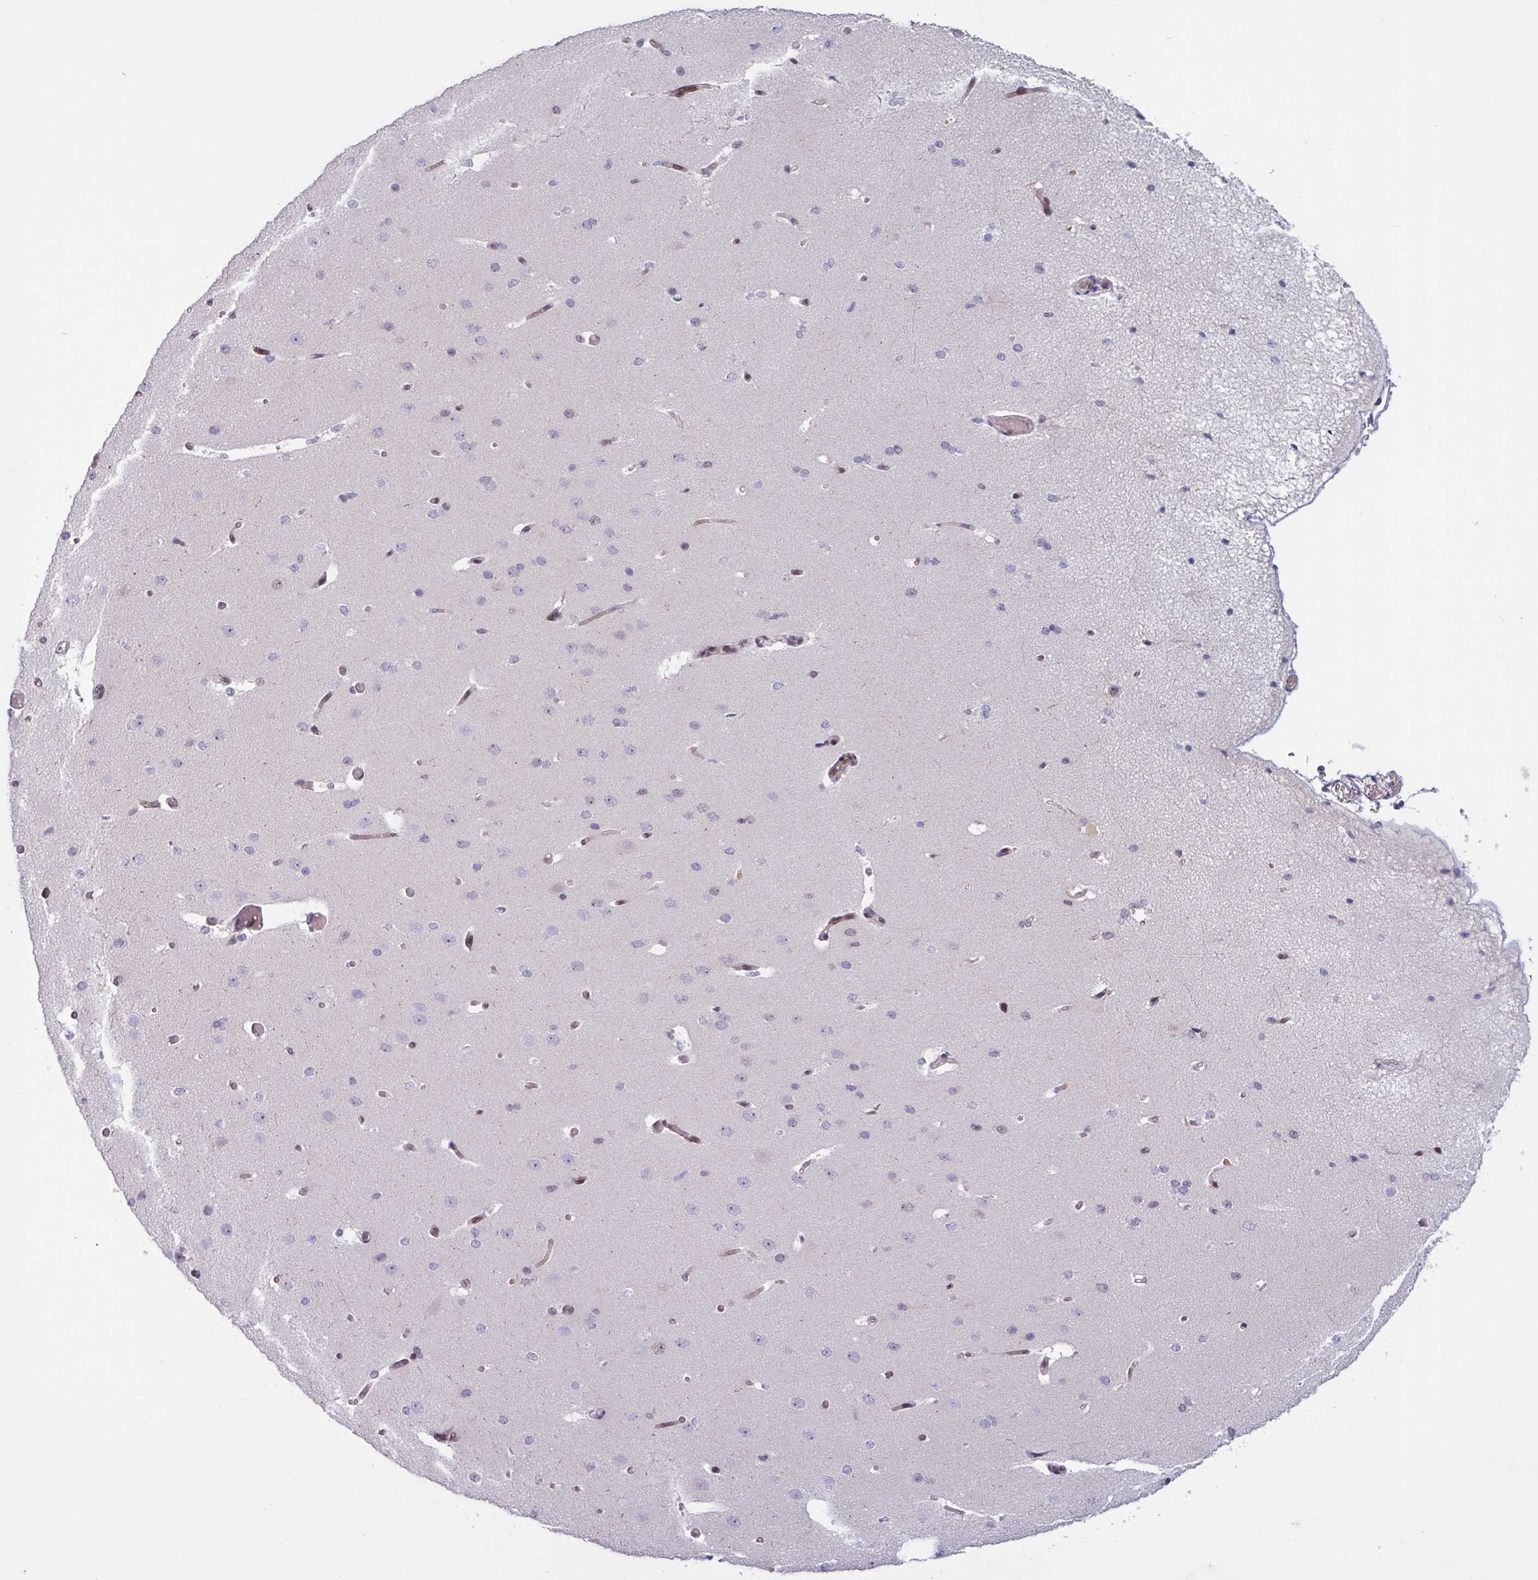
{"staining": {"intensity": "moderate", "quantity": "25%-75%", "location": "nuclear"}, "tissue": "cerebral cortex", "cell_type": "Endothelial cells", "image_type": "normal", "snomed": [{"axis": "morphology", "description": "Normal tissue, NOS"}, {"axis": "morphology", "description": "Inflammation, NOS"}, {"axis": "topography", "description": "Cerebral cortex"}], "caption": "Immunohistochemistry (IHC) of benign cerebral cortex shows medium levels of moderate nuclear staining in about 25%-75% of endothelial cells.", "gene": "ZNF575", "patient": {"sex": "male", "age": 6}}